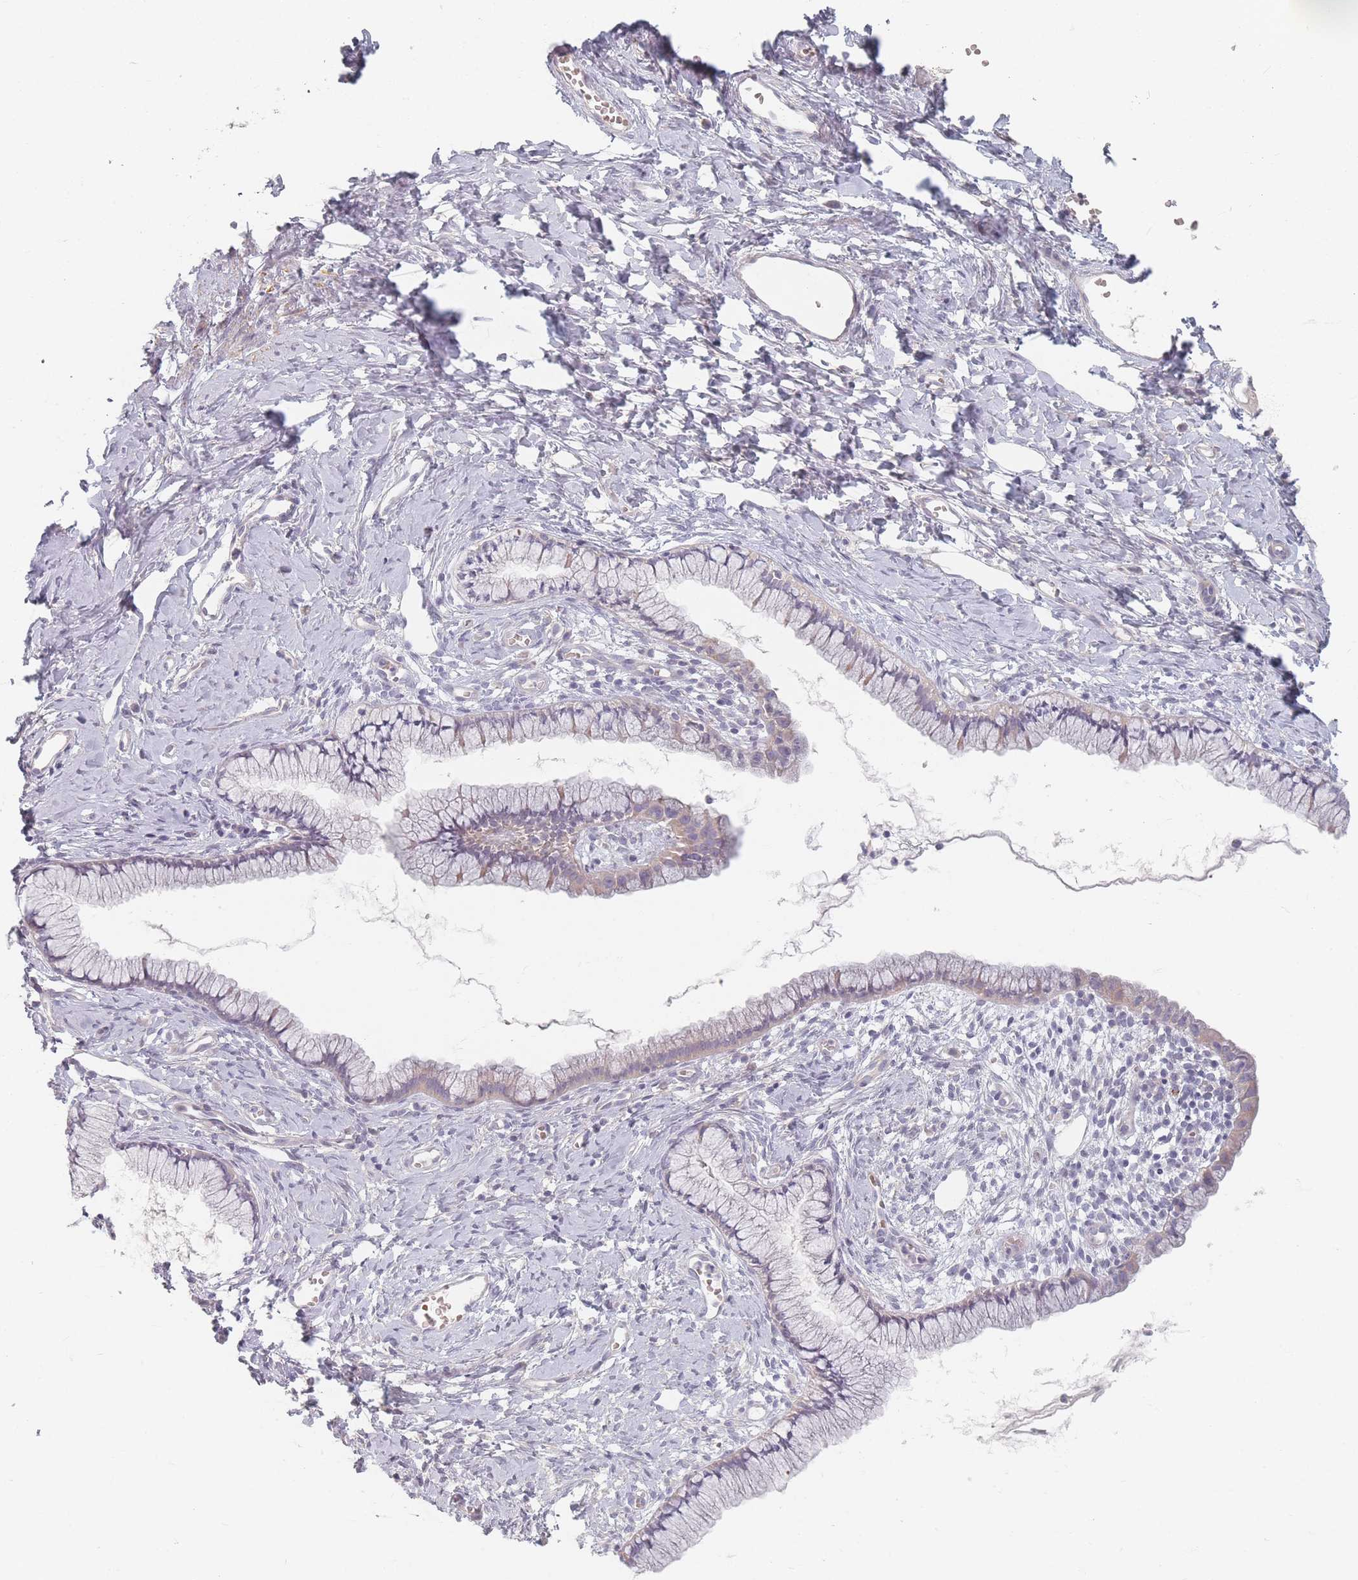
{"staining": {"intensity": "negative", "quantity": "none", "location": "none"}, "tissue": "cervix", "cell_type": "Glandular cells", "image_type": "normal", "snomed": [{"axis": "morphology", "description": "Normal tissue, NOS"}, {"axis": "topography", "description": "Cervix"}], "caption": "An image of cervix stained for a protein shows no brown staining in glandular cells.", "gene": "TMOD1", "patient": {"sex": "female", "age": 40}}